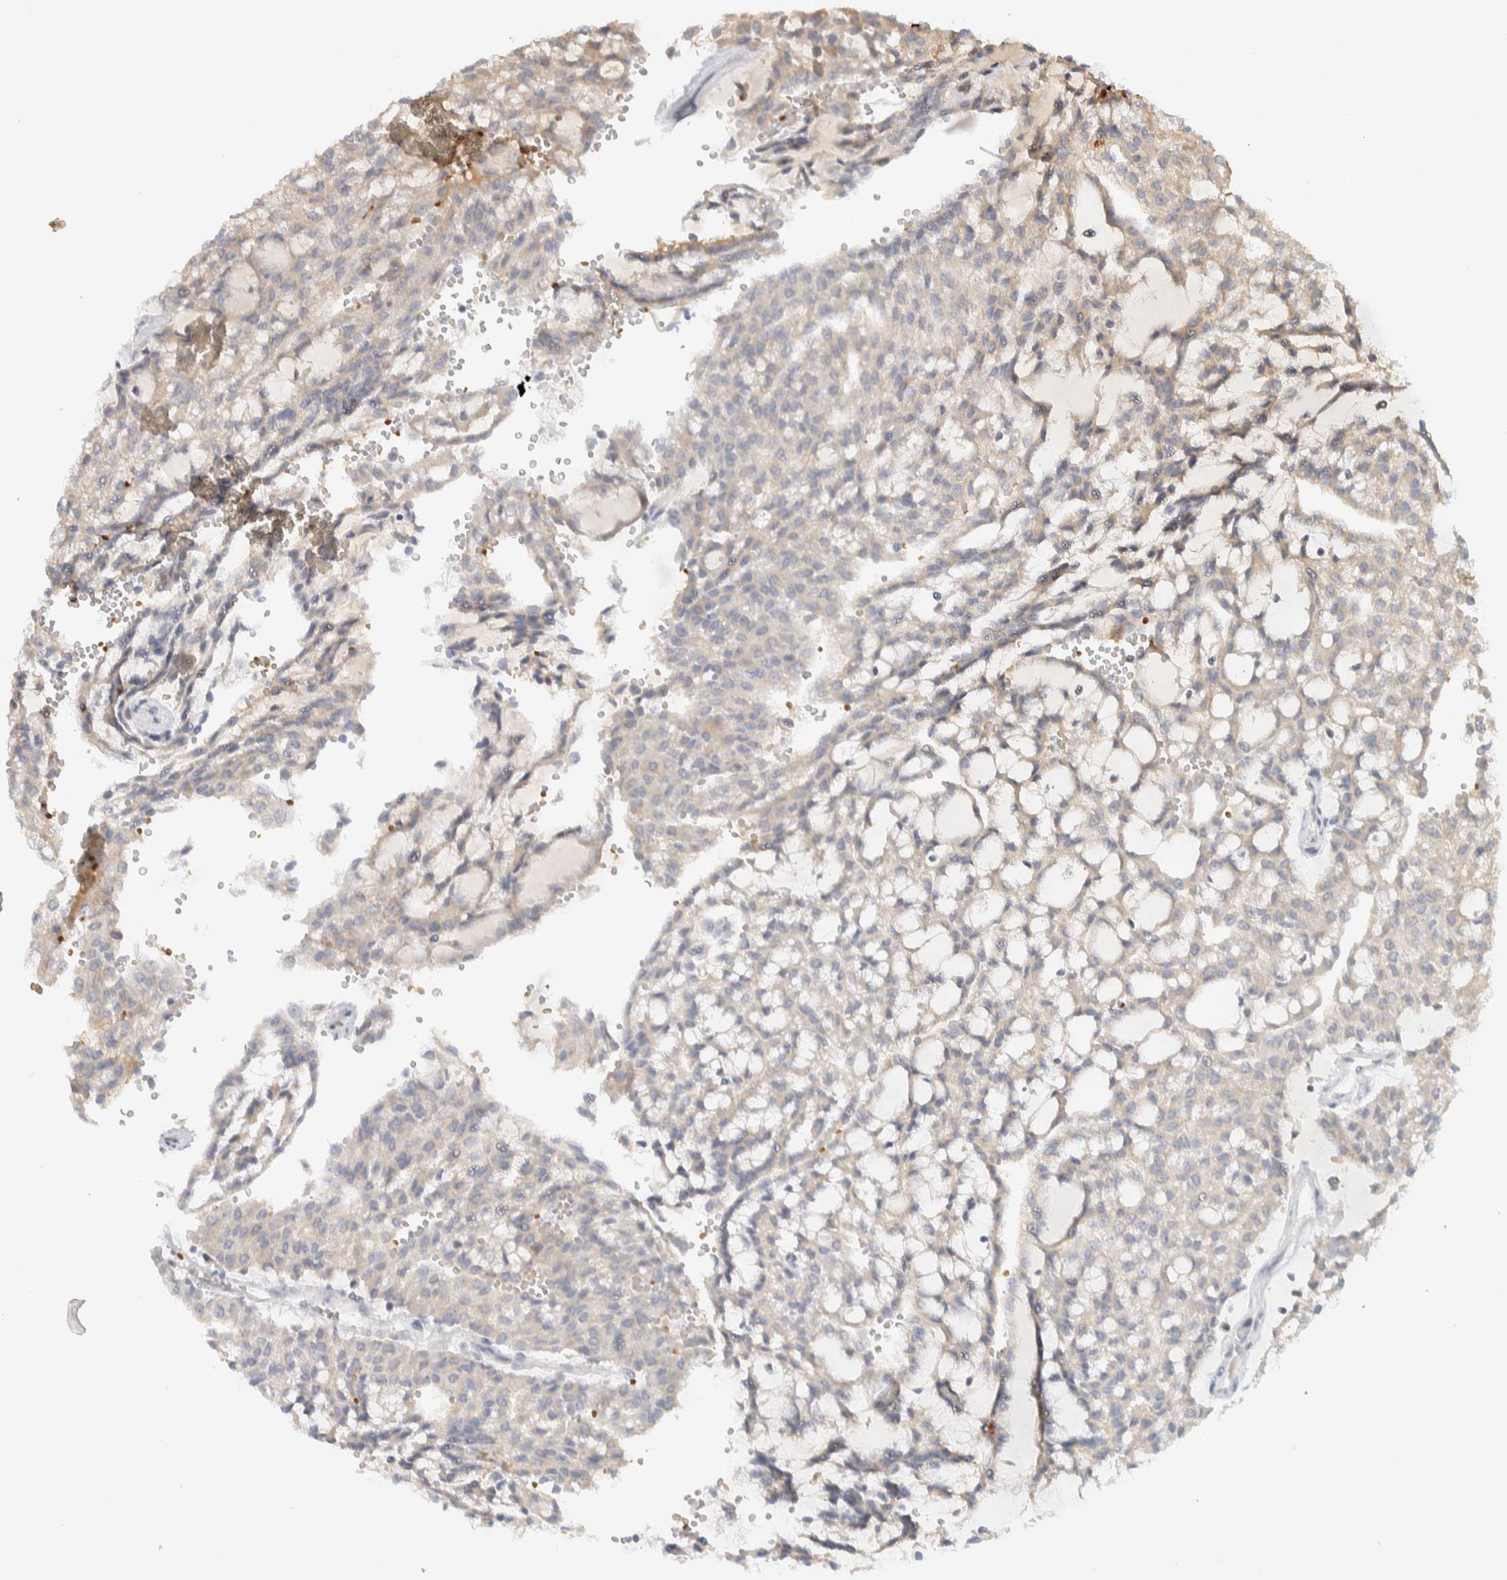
{"staining": {"intensity": "weak", "quantity": "<25%", "location": "cytoplasmic/membranous"}, "tissue": "renal cancer", "cell_type": "Tumor cells", "image_type": "cancer", "snomed": [{"axis": "morphology", "description": "Adenocarcinoma, NOS"}, {"axis": "topography", "description": "Kidney"}], "caption": "Renal cancer (adenocarcinoma) was stained to show a protein in brown. There is no significant positivity in tumor cells.", "gene": "TTI2", "patient": {"sex": "male", "age": 63}}